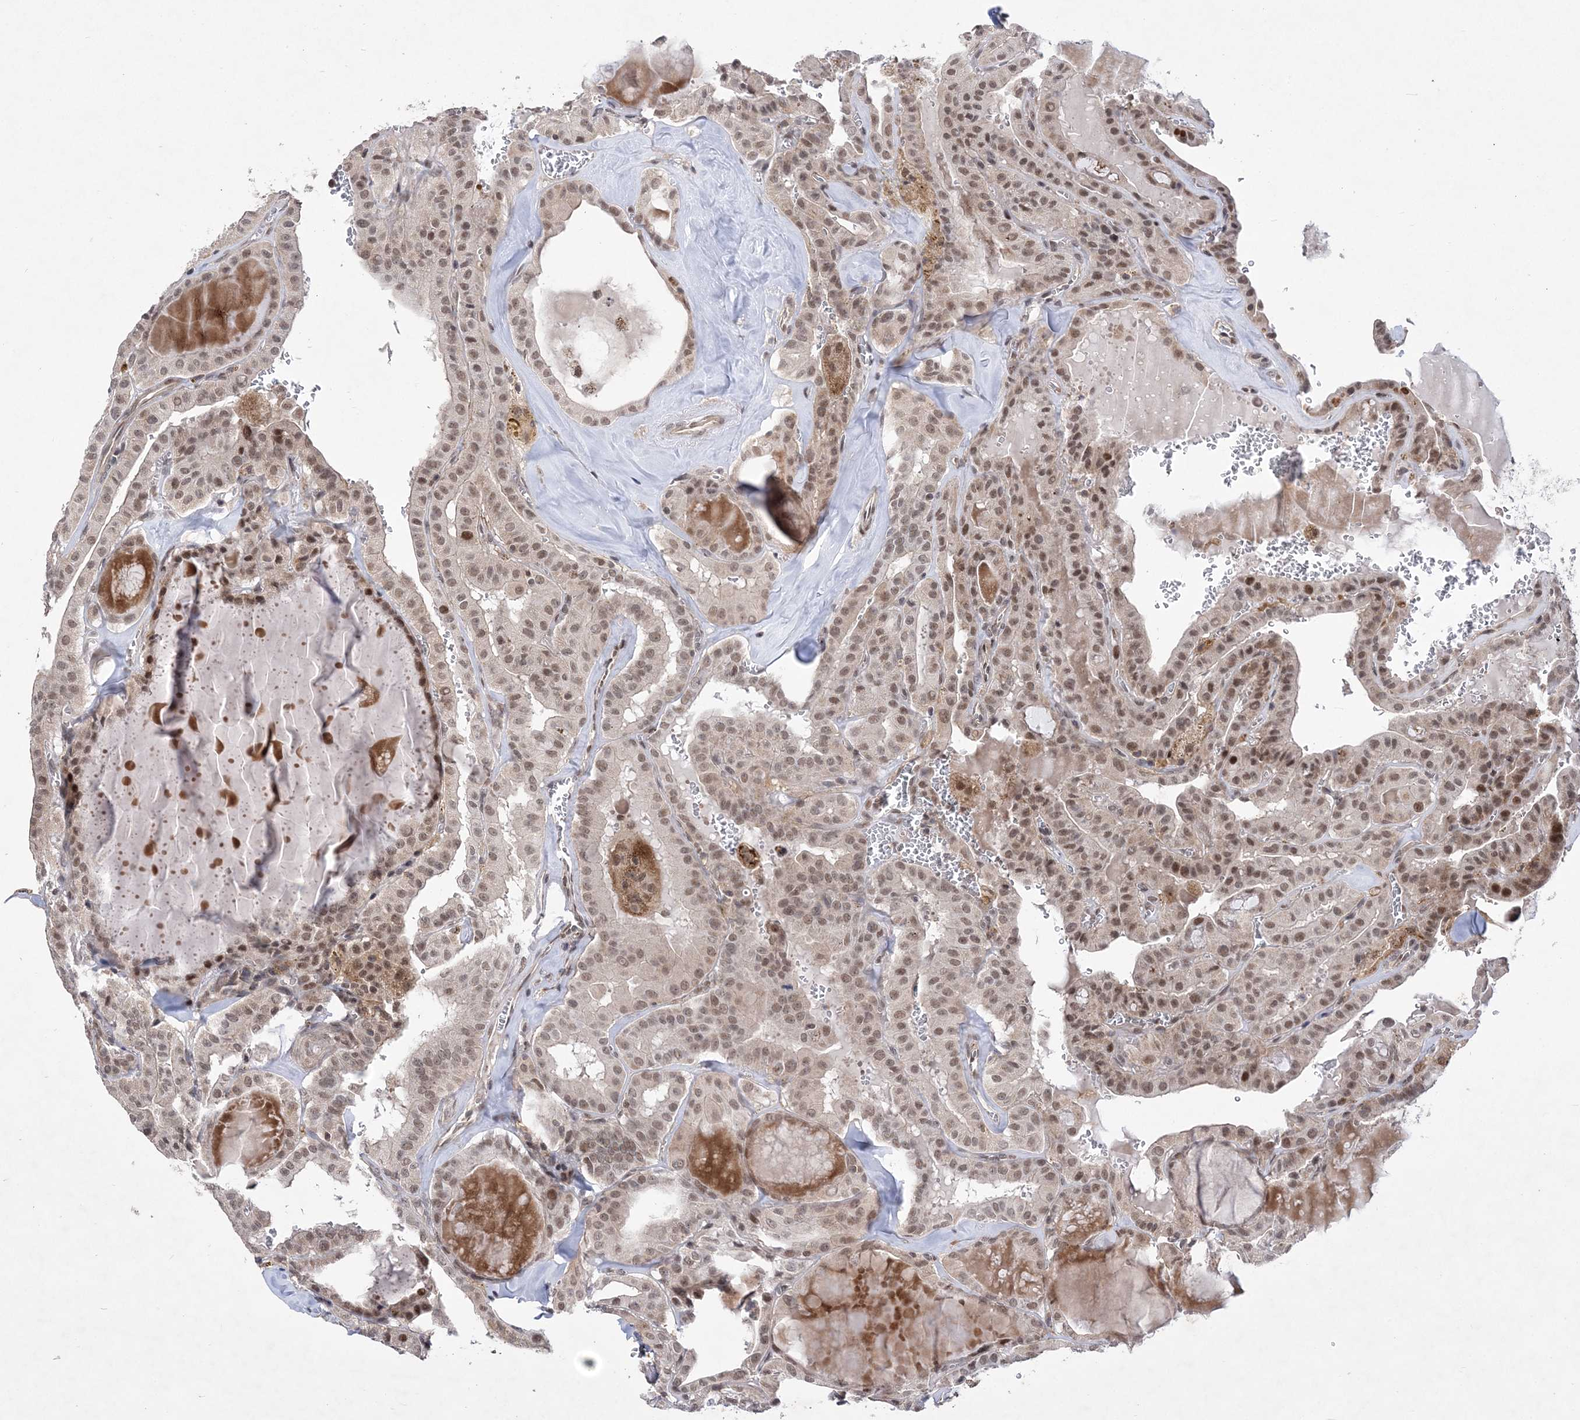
{"staining": {"intensity": "moderate", "quantity": ">75%", "location": "nuclear"}, "tissue": "thyroid cancer", "cell_type": "Tumor cells", "image_type": "cancer", "snomed": [{"axis": "morphology", "description": "Papillary adenocarcinoma, NOS"}, {"axis": "topography", "description": "Thyroid gland"}], "caption": "The histopathology image exhibits a brown stain indicating the presence of a protein in the nuclear of tumor cells in thyroid cancer (papillary adenocarcinoma). (DAB (3,3'-diaminobenzidine) IHC with brightfield microscopy, high magnification).", "gene": "BOD1L1", "patient": {"sex": "male", "age": 52}}